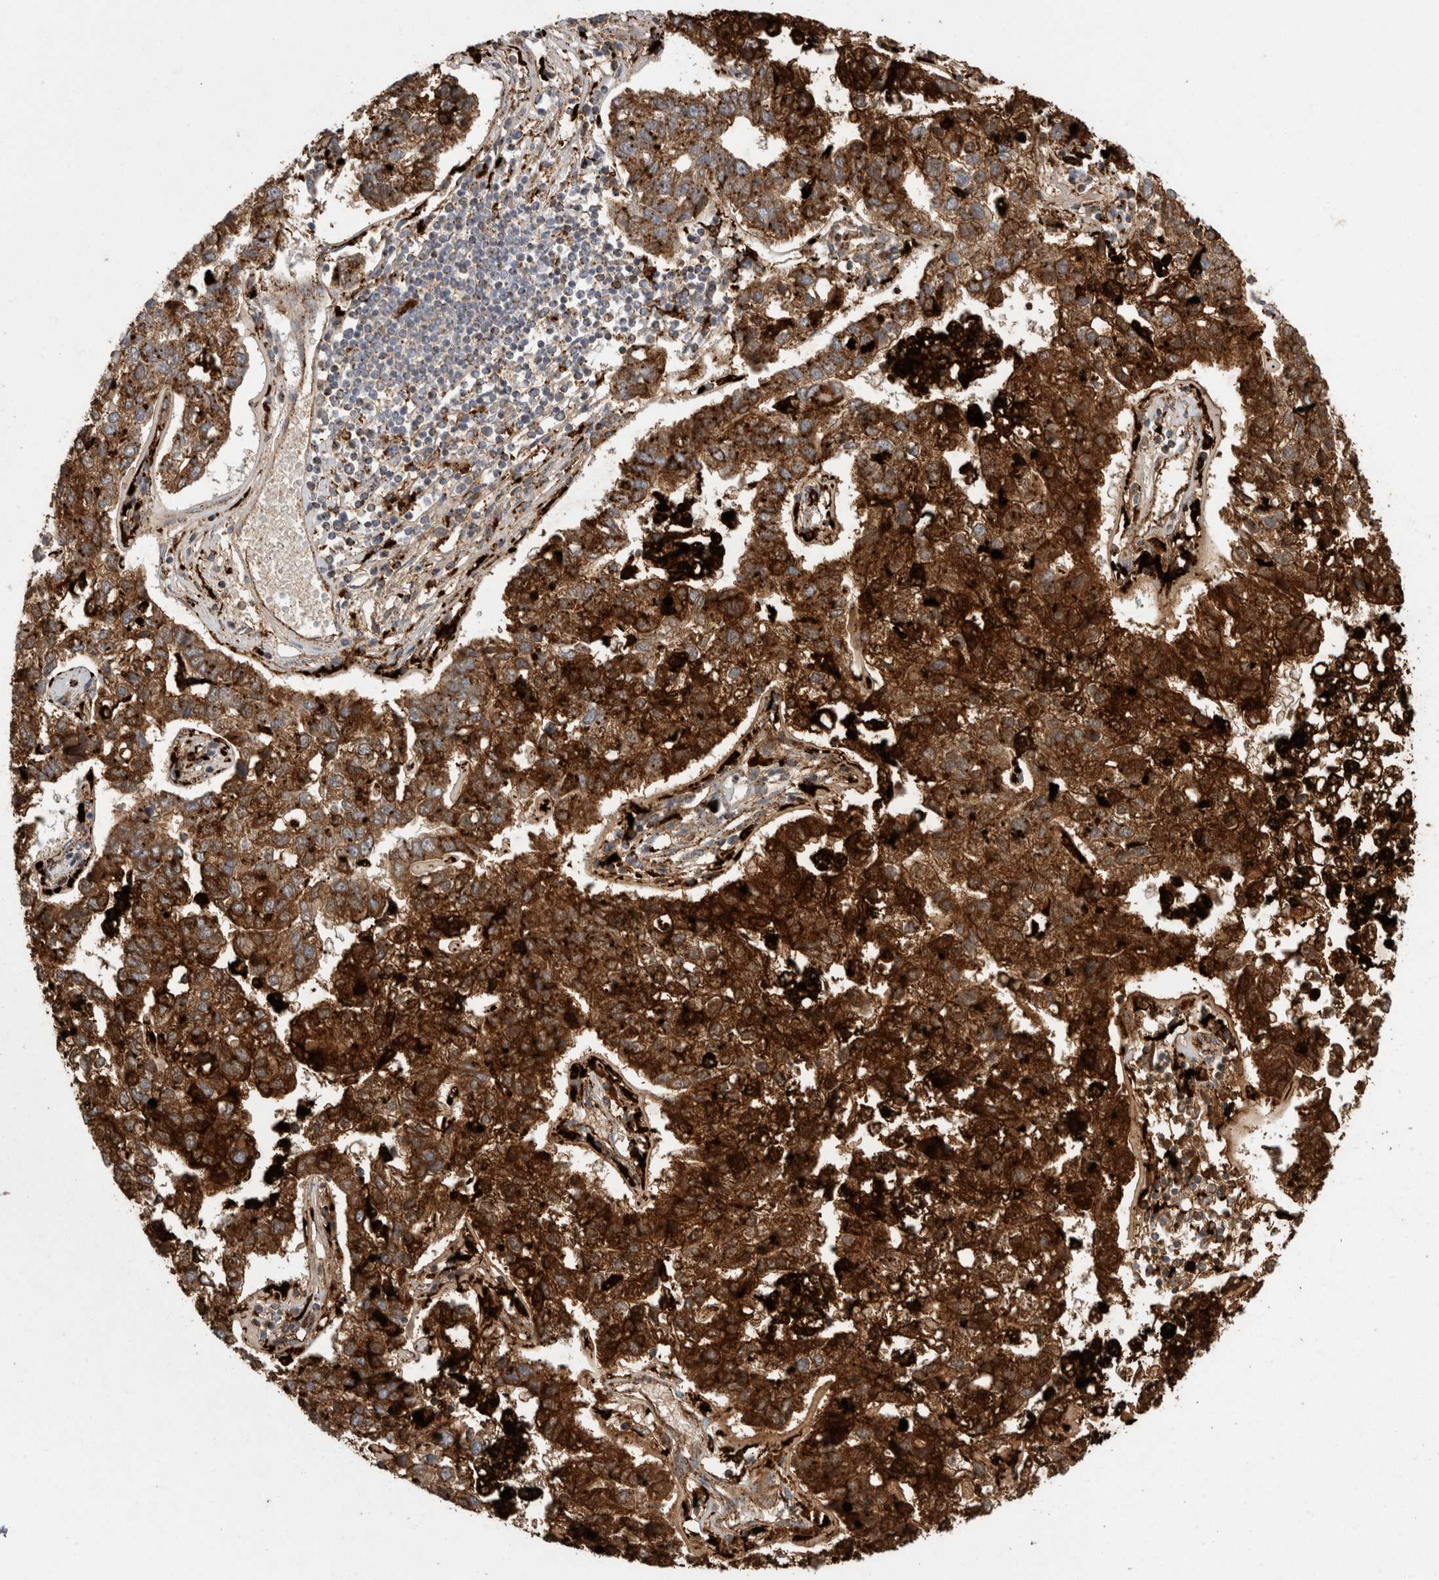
{"staining": {"intensity": "strong", "quantity": ">75%", "location": "cytoplasmic/membranous"}, "tissue": "pancreatic cancer", "cell_type": "Tumor cells", "image_type": "cancer", "snomed": [{"axis": "morphology", "description": "Adenocarcinoma, NOS"}, {"axis": "topography", "description": "Pancreas"}], "caption": "Brown immunohistochemical staining in pancreatic cancer (adenocarcinoma) demonstrates strong cytoplasmic/membranous expression in approximately >75% of tumor cells.", "gene": "CTSA", "patient": {"sex": "female", "age": 61}}